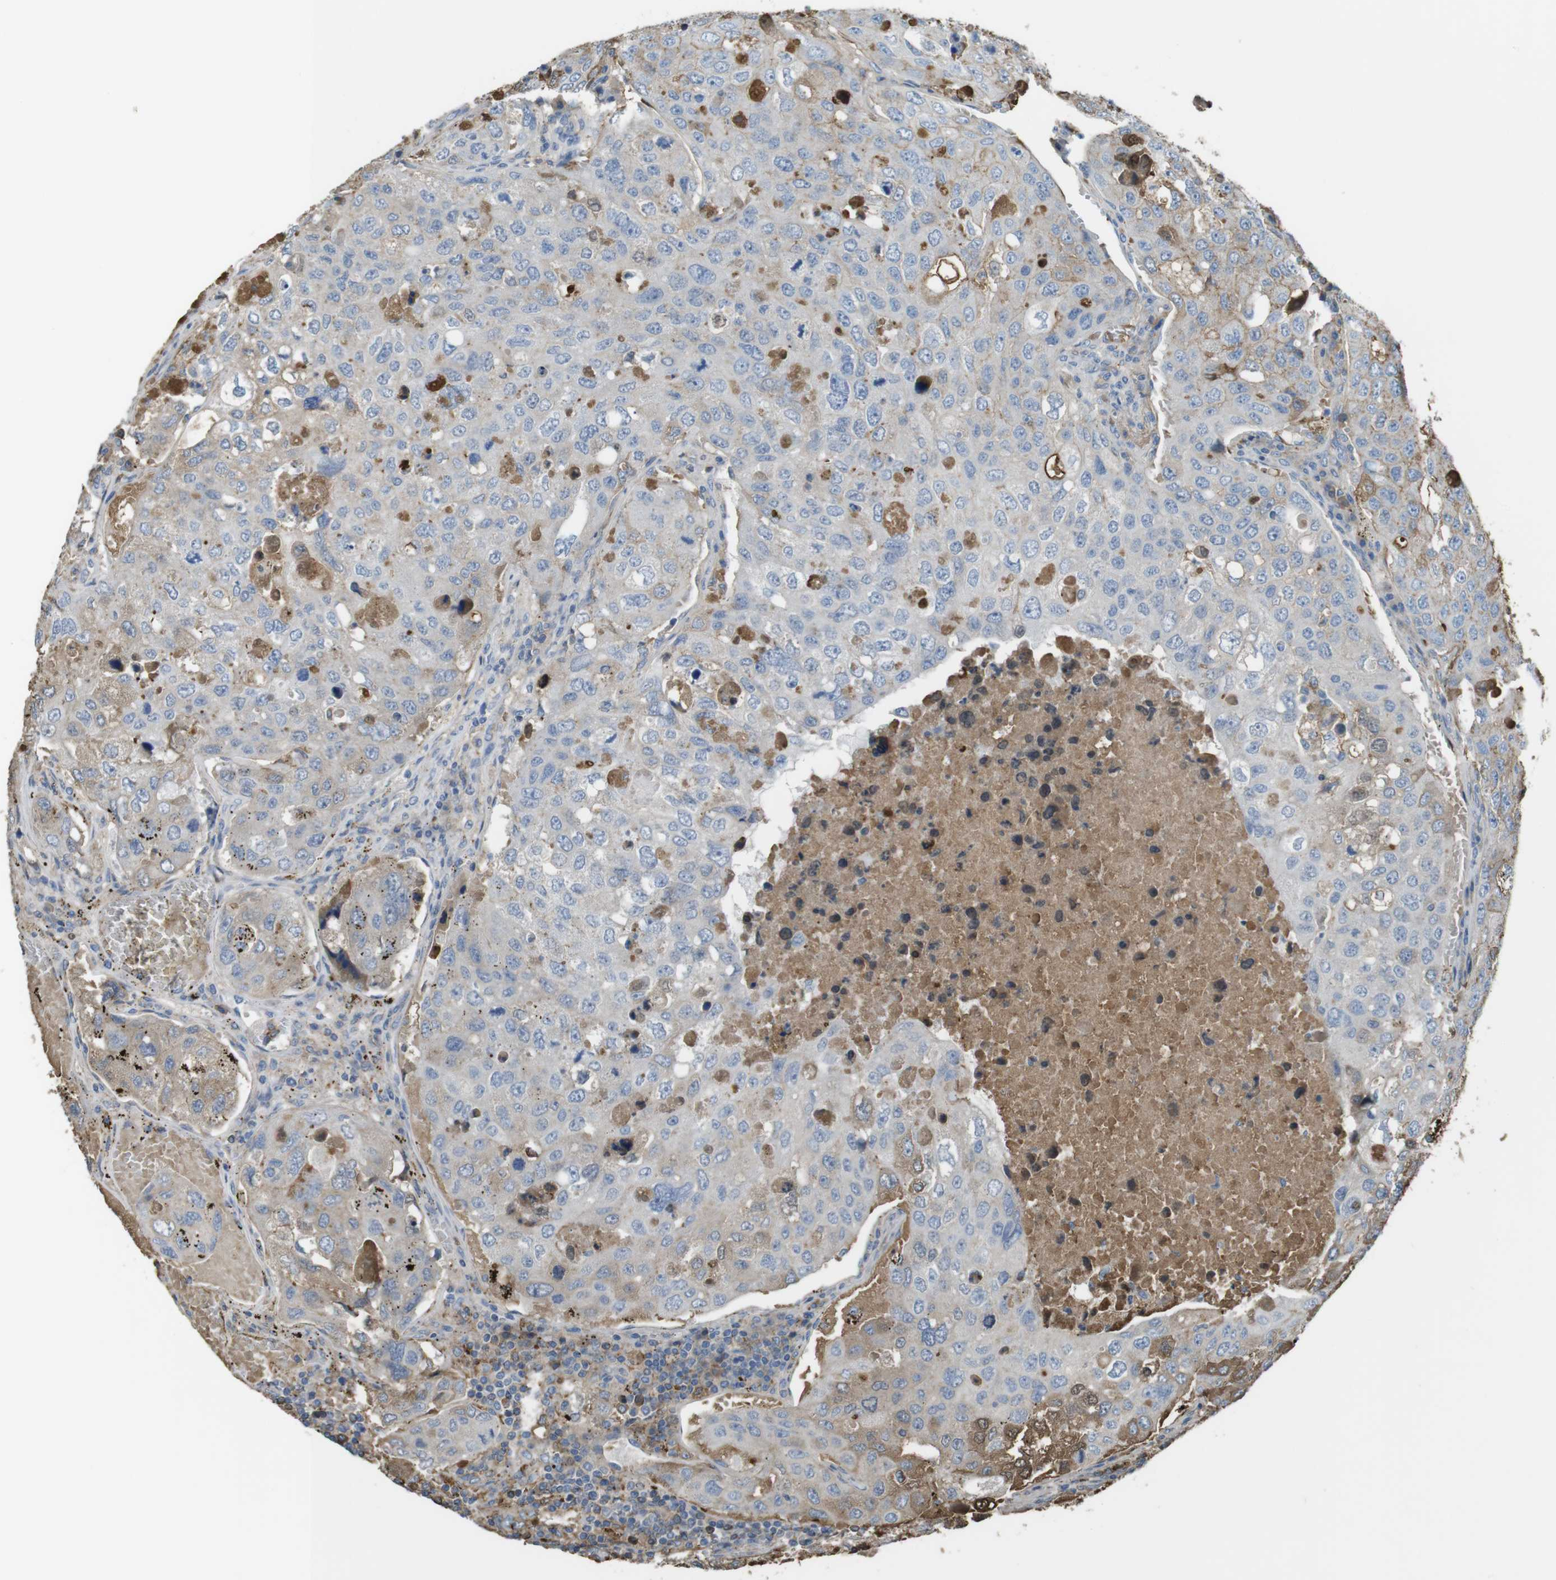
{"staining": {"intensity": "weak", "quantity": "<25%", "location": "cytoplasmic/membranous"}, "tissue": "urothelial cancer", "cell_type": "Tumor cells", "image_type": "cancer", "snomed": [{"axis": "morphology", "description": "Urothelial carcinoma, High grade"}, {"axis": "topography", "description": "Lymph node"}, {"axis": "topography", "description": "Urinary bladder"}], "caption": "Tumor cells show no significant protein positivity in urothelial cancer.", "gene": "LTBP4", "patient": {"sex": "male", "age": 51}}